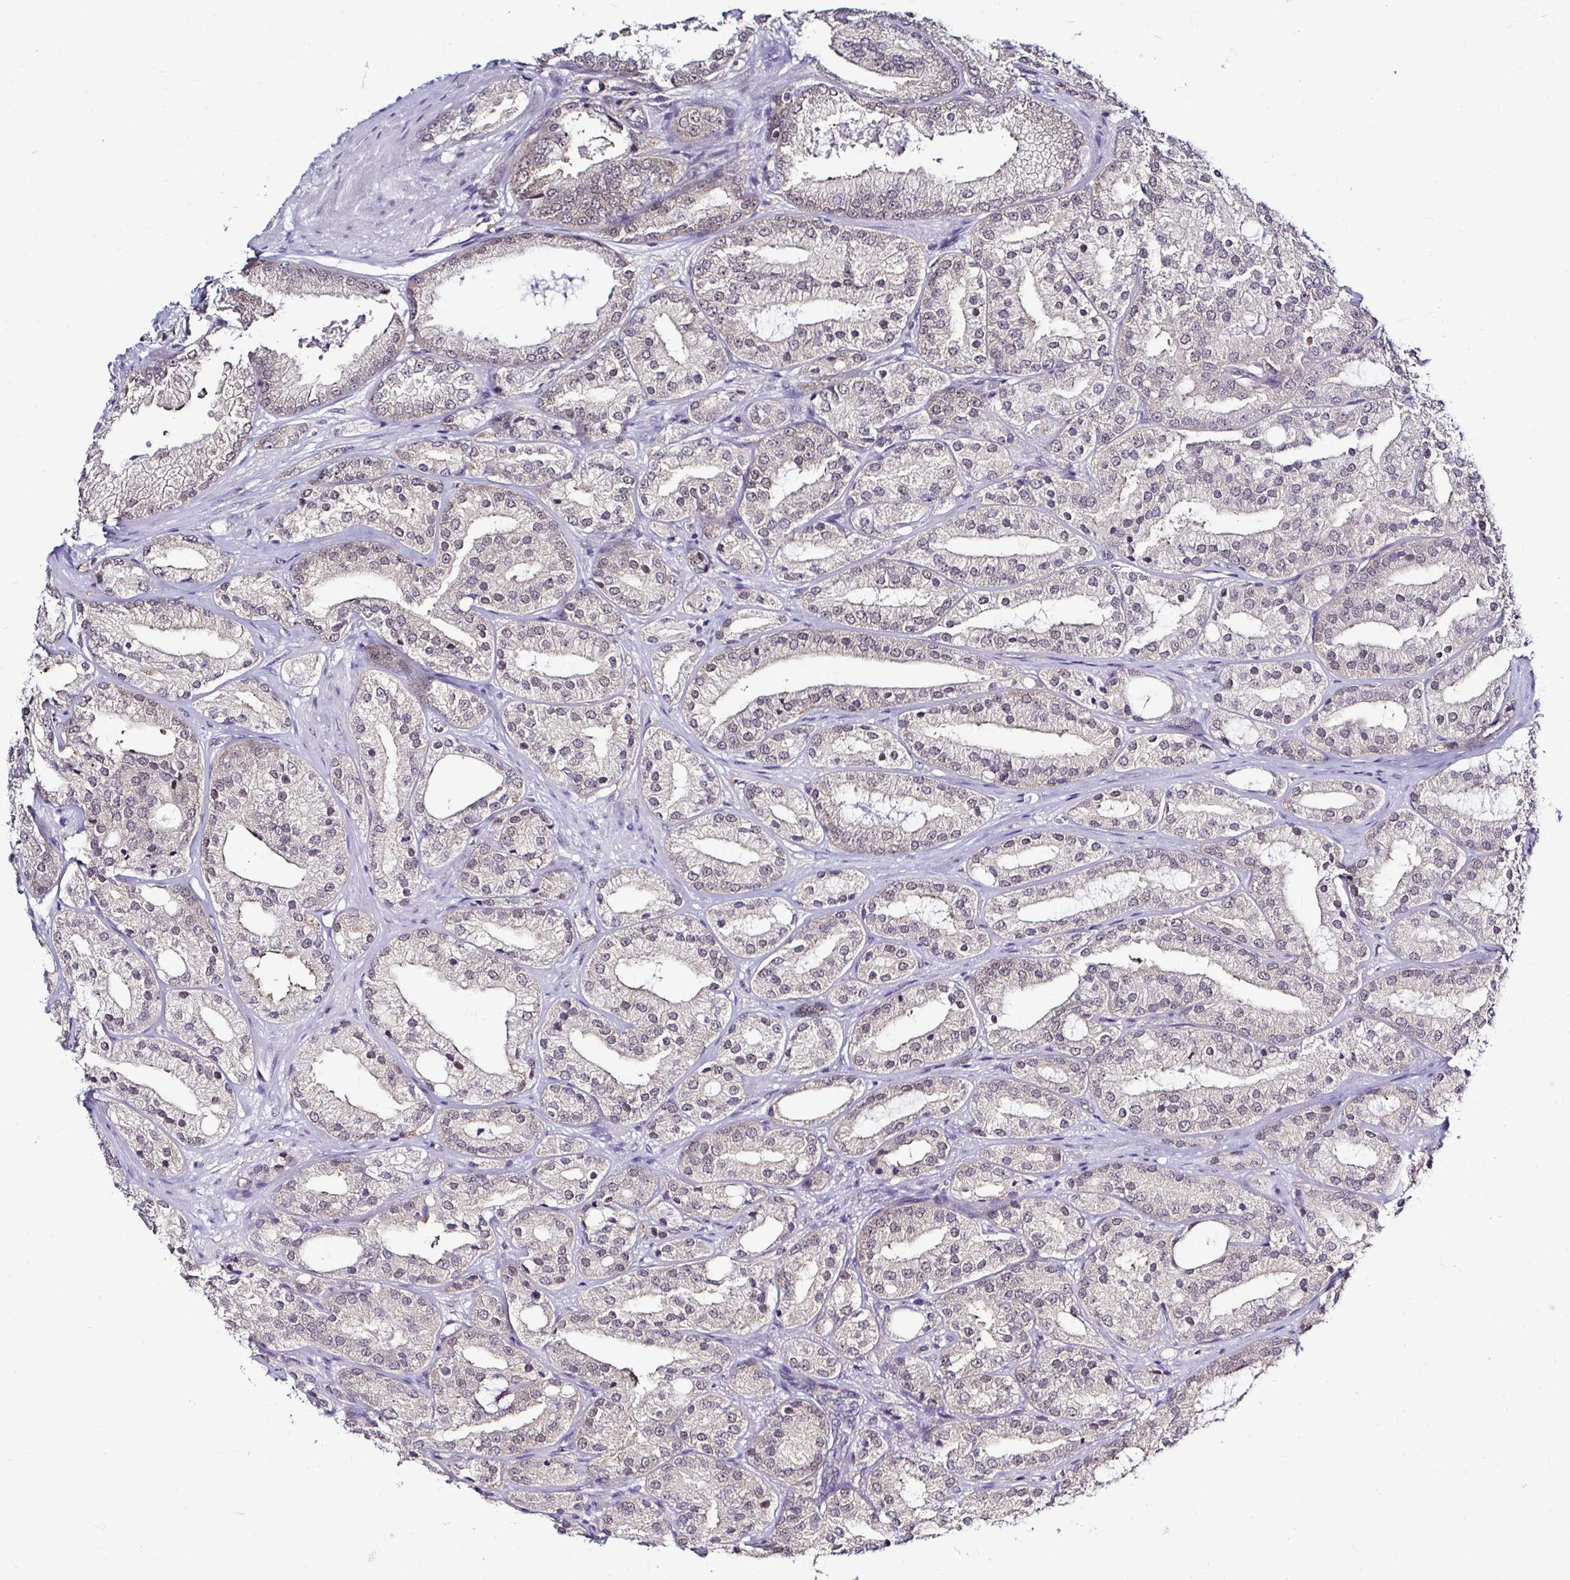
{"staining": {"intensity": "weak", "quantity": "25%-75%", "location": "nuclear"}, "tissue": "prostate cancer", "cell_type": "Tumor cells", "image_type": "cancer", "snomed": [{"axis": "morphology", "description": "Adenocarcinoma, High grade"}, {"axis": "topography", "description": "Prostate"}], "caption": "Immunohistochemical staining of adenocarcinoma (high-grade) (prostate) reveals weak nuclear protein staining in about 25%-75% of tumor cells.", "gene": "PSMD3", "patient": {"sex": "male", "age": 68}}